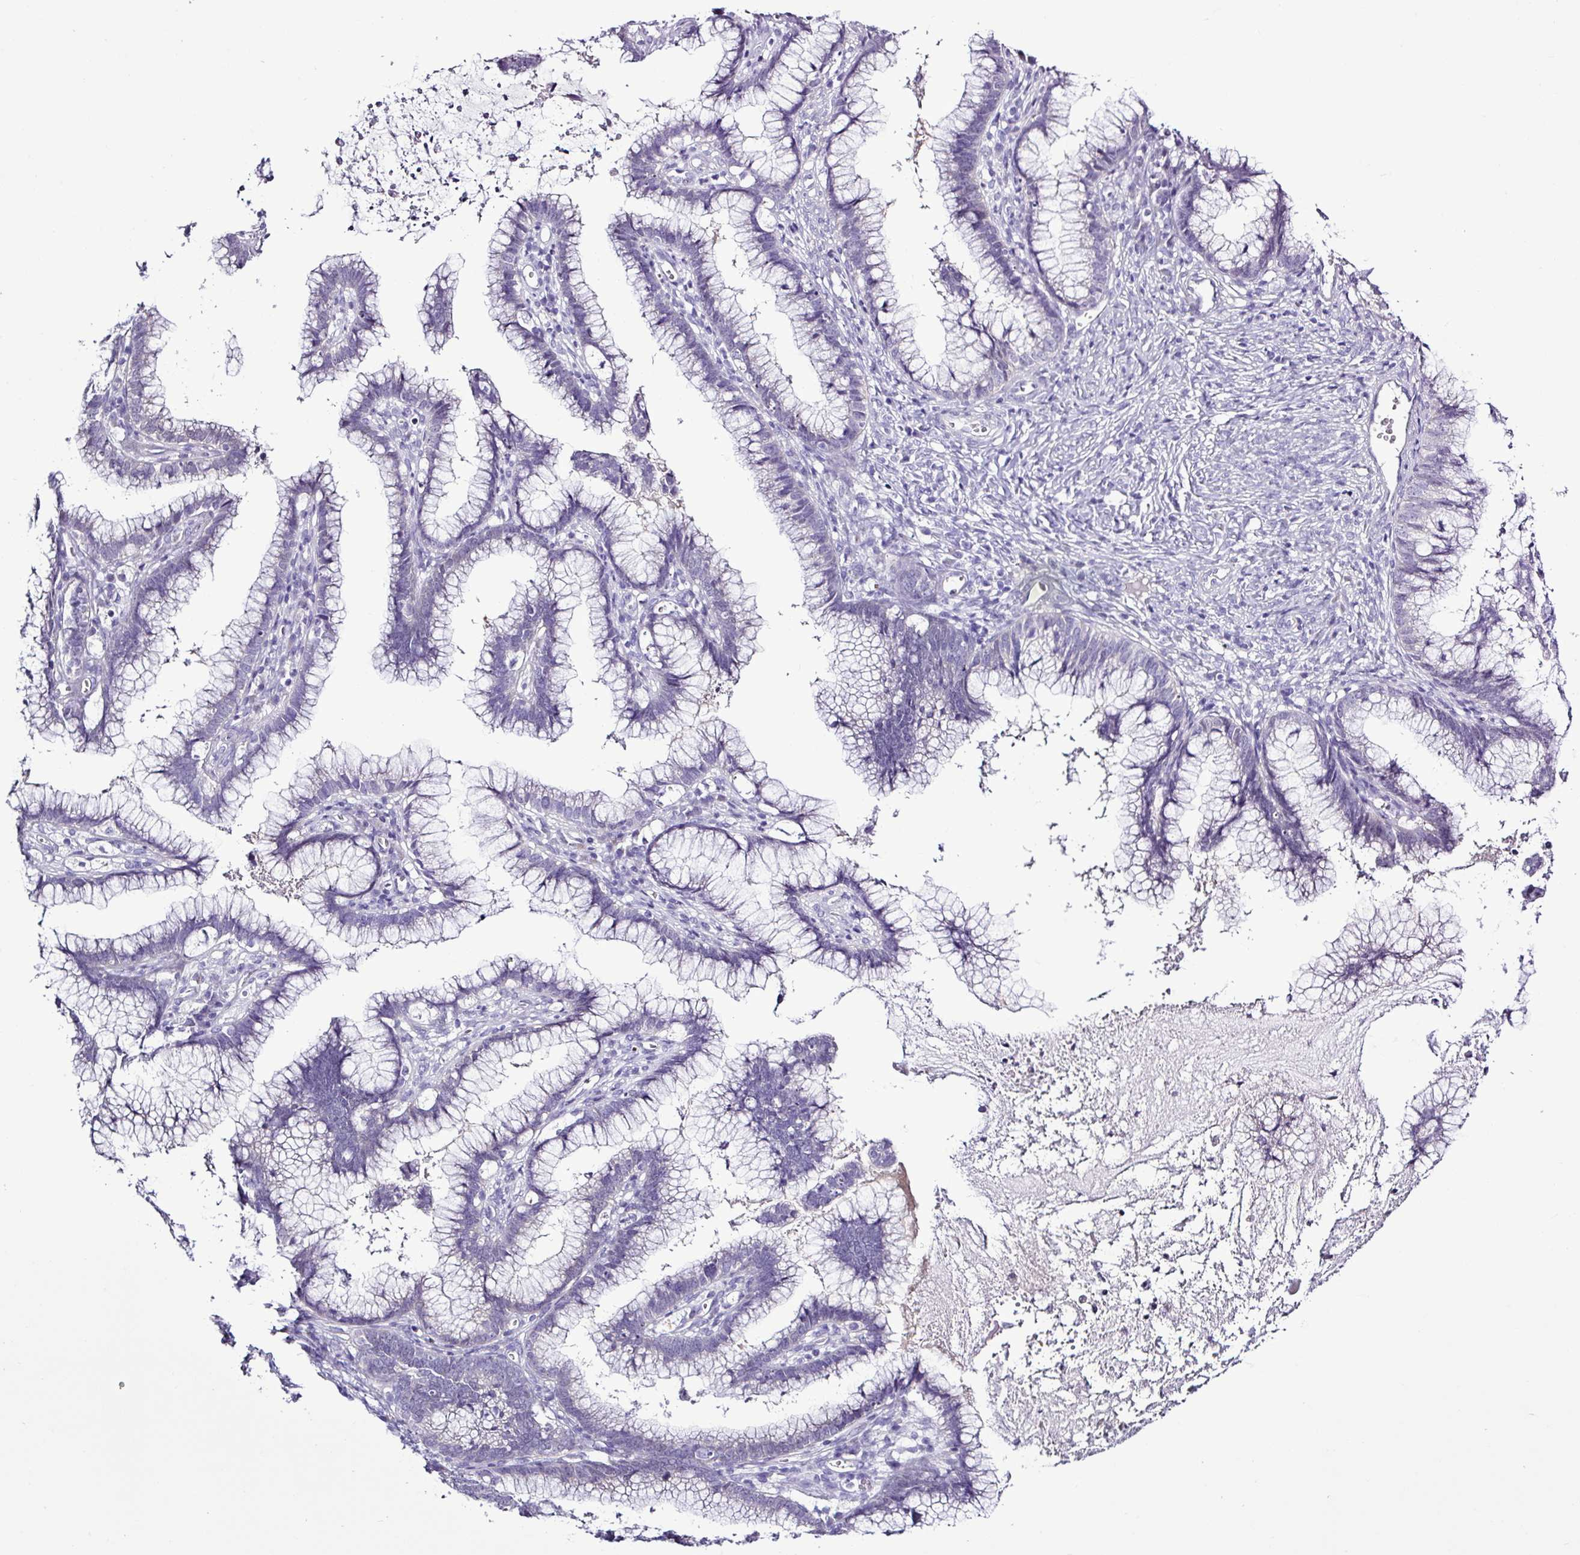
{"staining": {"intensity": "negative", "quantity": "none", "location": "none"}, "tissue": "cervical cancer", "cell_type": "Tumor cells", "image_type": "cancer", "snomed": [{"axis": "morphology", "description": "Adenocarcinoma, NOS"}, {"axis": "topography", "description": "Cervix"}], "caption": "Protein analysis of cervical cancer (adenocarcinoma) reveals no significant staining in tumor cells.", "gene": "ALDH3A1", "patient": {"sex": "female", "age": 36}}